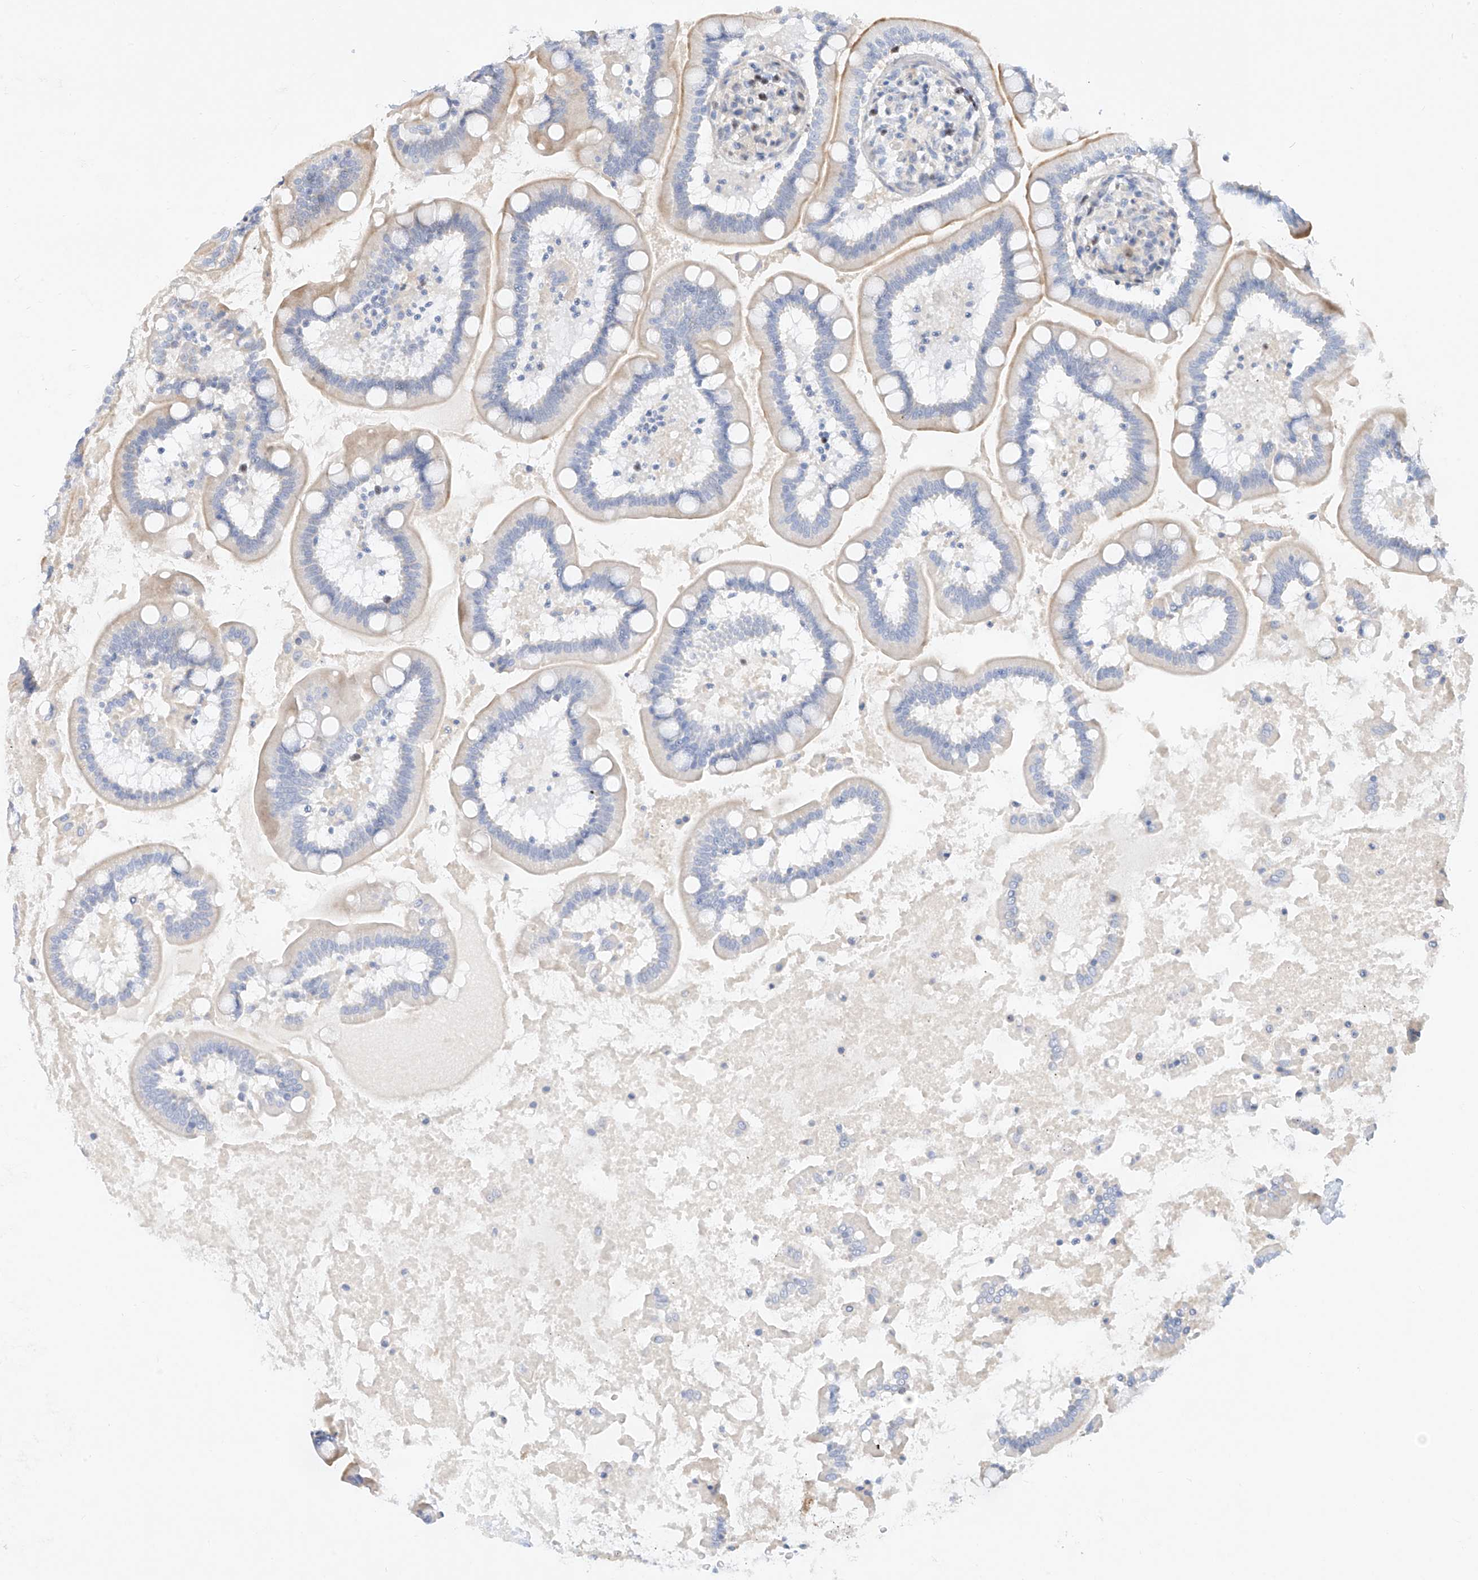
{"staining": {"intensity": "moderate", "quantity": "<25%", "location": "cytoplasmic/membranous"}, "tissue": "small intestine", "cell_type": "Glandular cells", "image_type": "normal", "snomed": [{"axis": "morphology", "description": "Normal tissue, NOS"}, {"axis": "topography", "description": "Small intestine"}], "caption": "An IHC image of unremarkable tissue is shown. Protein staining in brown labels moderate cytoplasmic/membranous positivity in small intestine within glandular cells. The protein is shown in brown color, while the nuclei are stained blue.", "gene": "SNU13", "patient": {"sex": "female", "age": 64}}